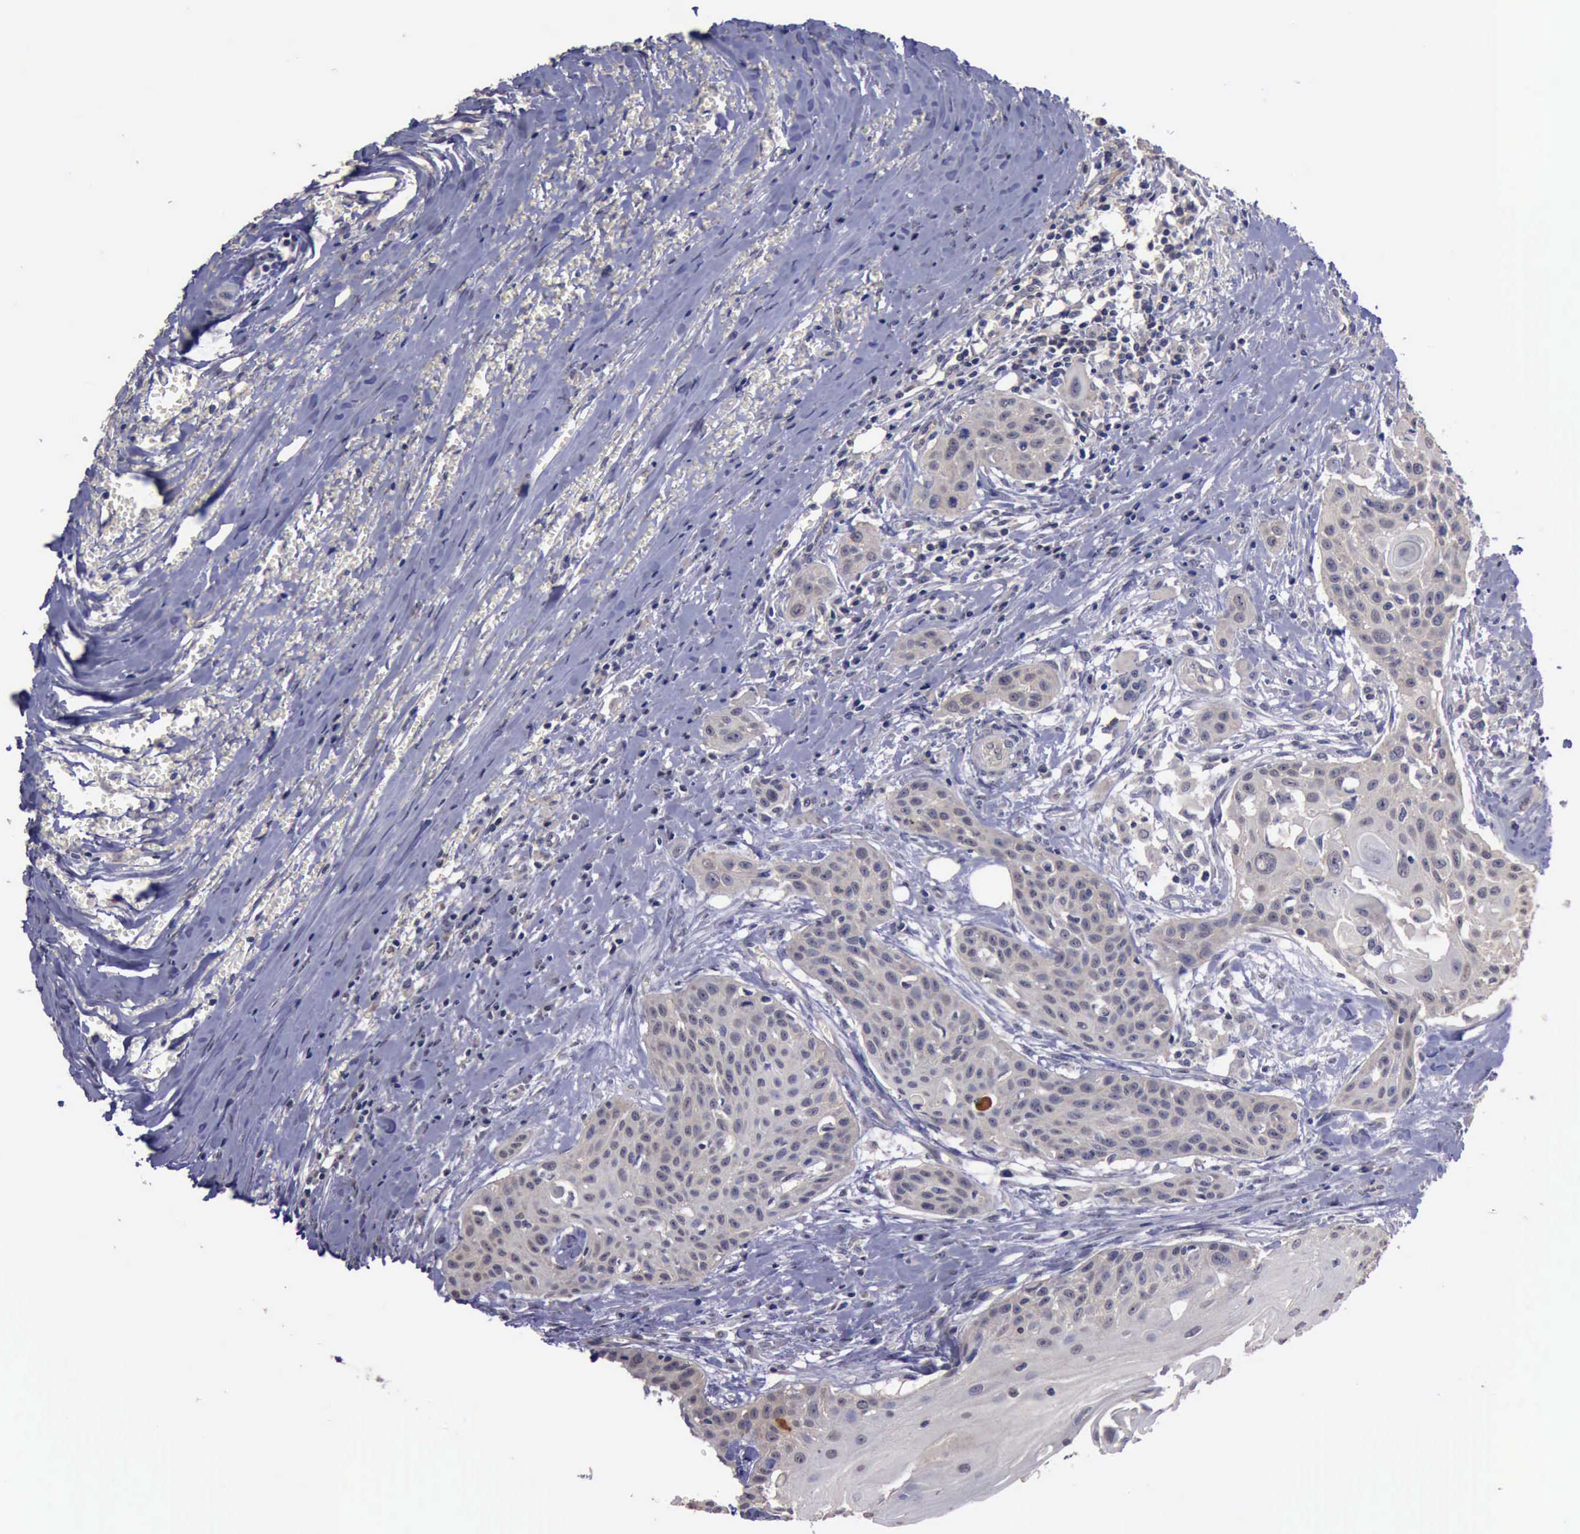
{"staining": {"intensity": "weak", "quantity": "<25%", "location": "cytoplasmic/membranous"}, "tissue": "head and neck cancer", "cell_type": "Tumor cells", "image_type": "cancer", "snomed": [{"axis": "morphology", "description": "Squamous cell carcinoma, NOS"}, {"axis": "morphology", "description": "Squamous cell carcinoma, metastatic, NOS"}, {"axis": "topography", "description": "Lymph node"}, {"axis": "topography", "description": "Salivary gland"}, {"axis": "topography", "description": "Head-Neck"}], "caption": "Tumor cells show no significant staining in head and neck cancer (squamous cell carcinoma). Nuclei are stained in blue.", "gene": "CRKL", "patient": {"sex": "female", "age": 74}}